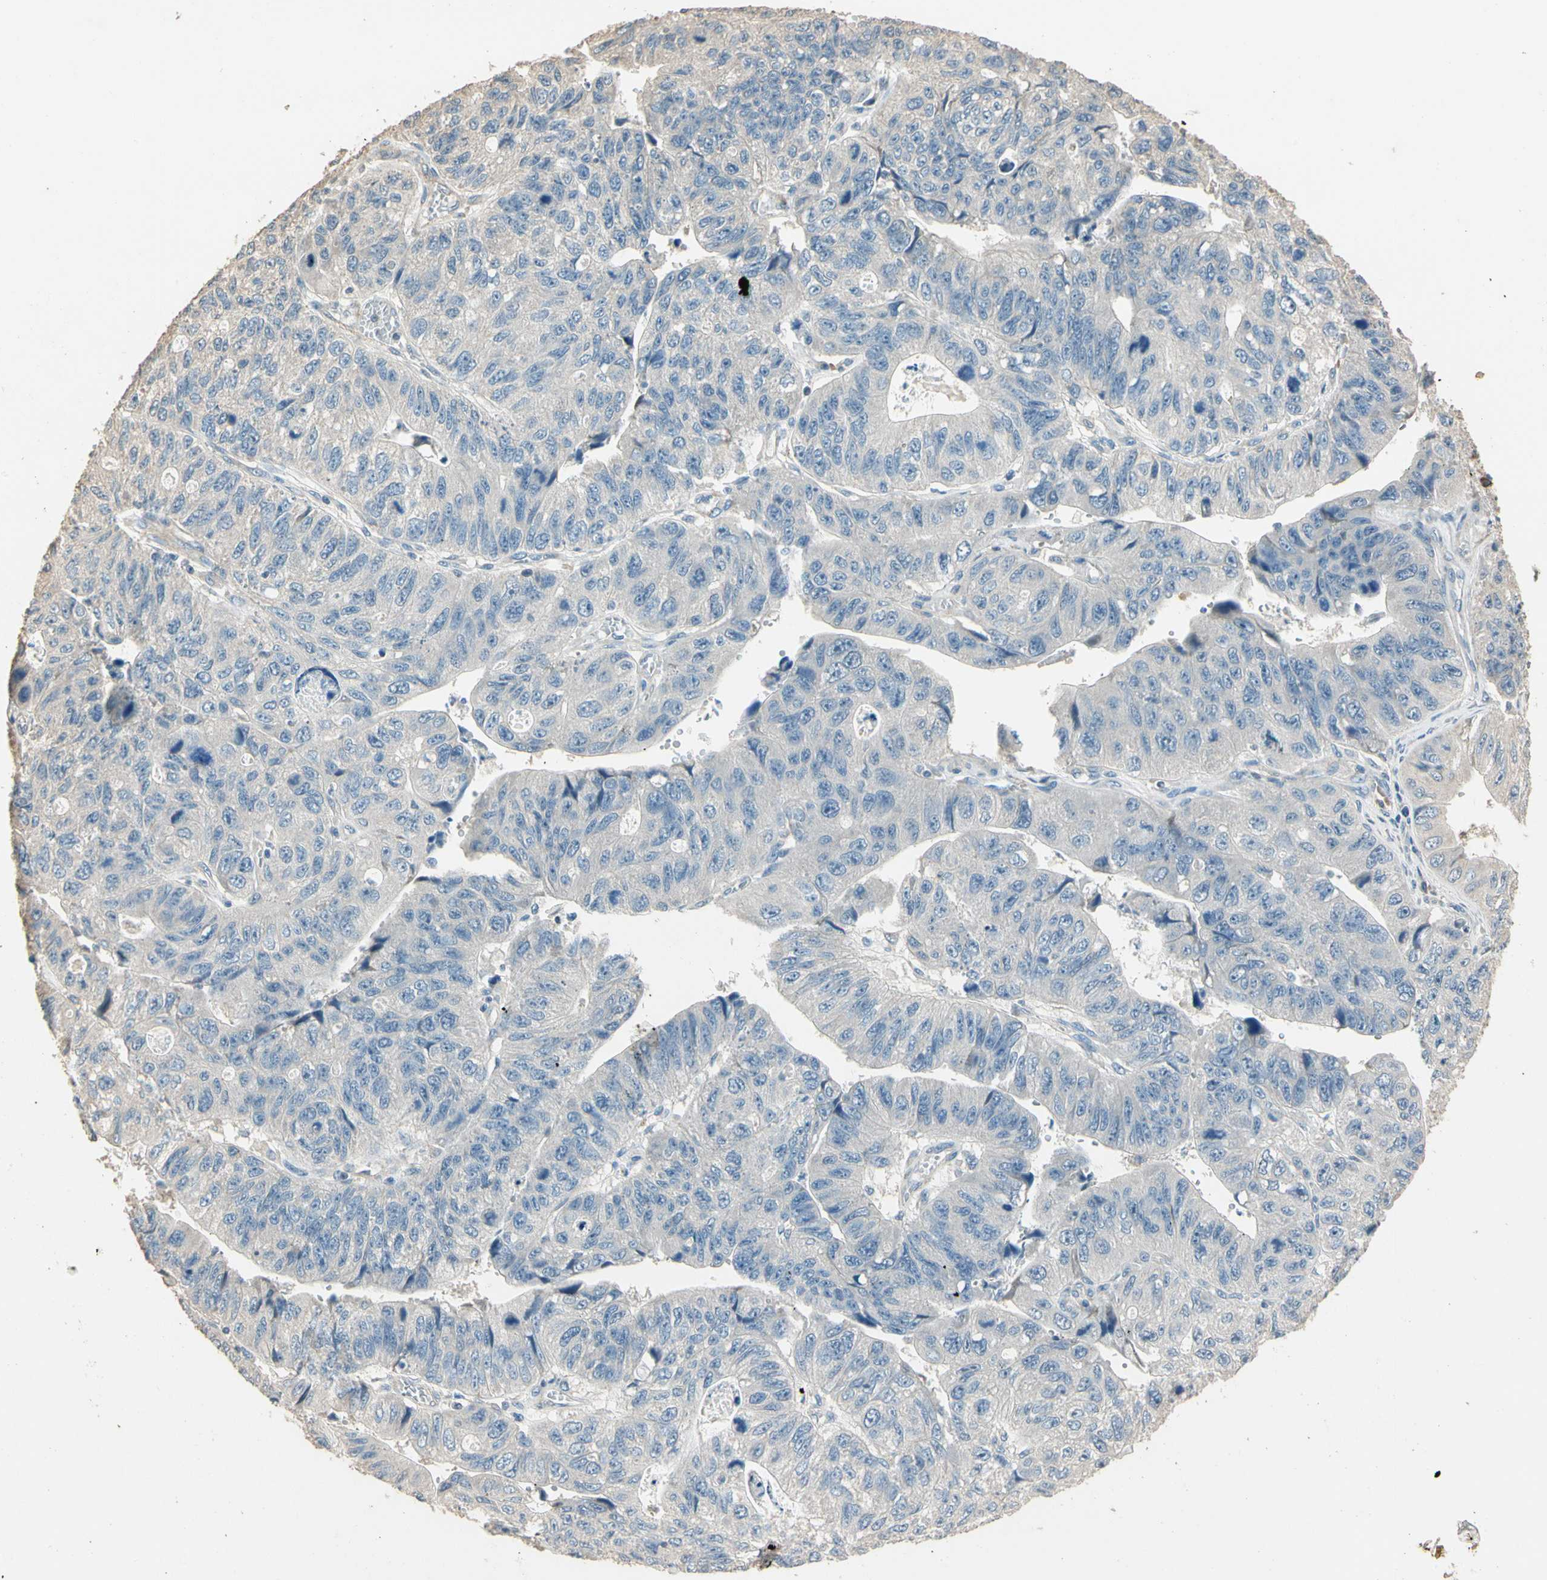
{"staining": {"intensity": "weak", "quantity": "<25%", "location": "cytoplasmic/membranous"}, "tissue": "stomach cancer", "cell_type": "Tumor cells", "image_type": "cancer", "snomed": [{"axis": "morphology", "description": "Adenocarcinoma, NOS"}, {"axis": "topography", "description": "Stomach"}], "caption": "IHC of stomach cancer demonstrates no expression in tumor cells.", "gene": "CDH6", "patient": {"sex": "male", "age": 59}}